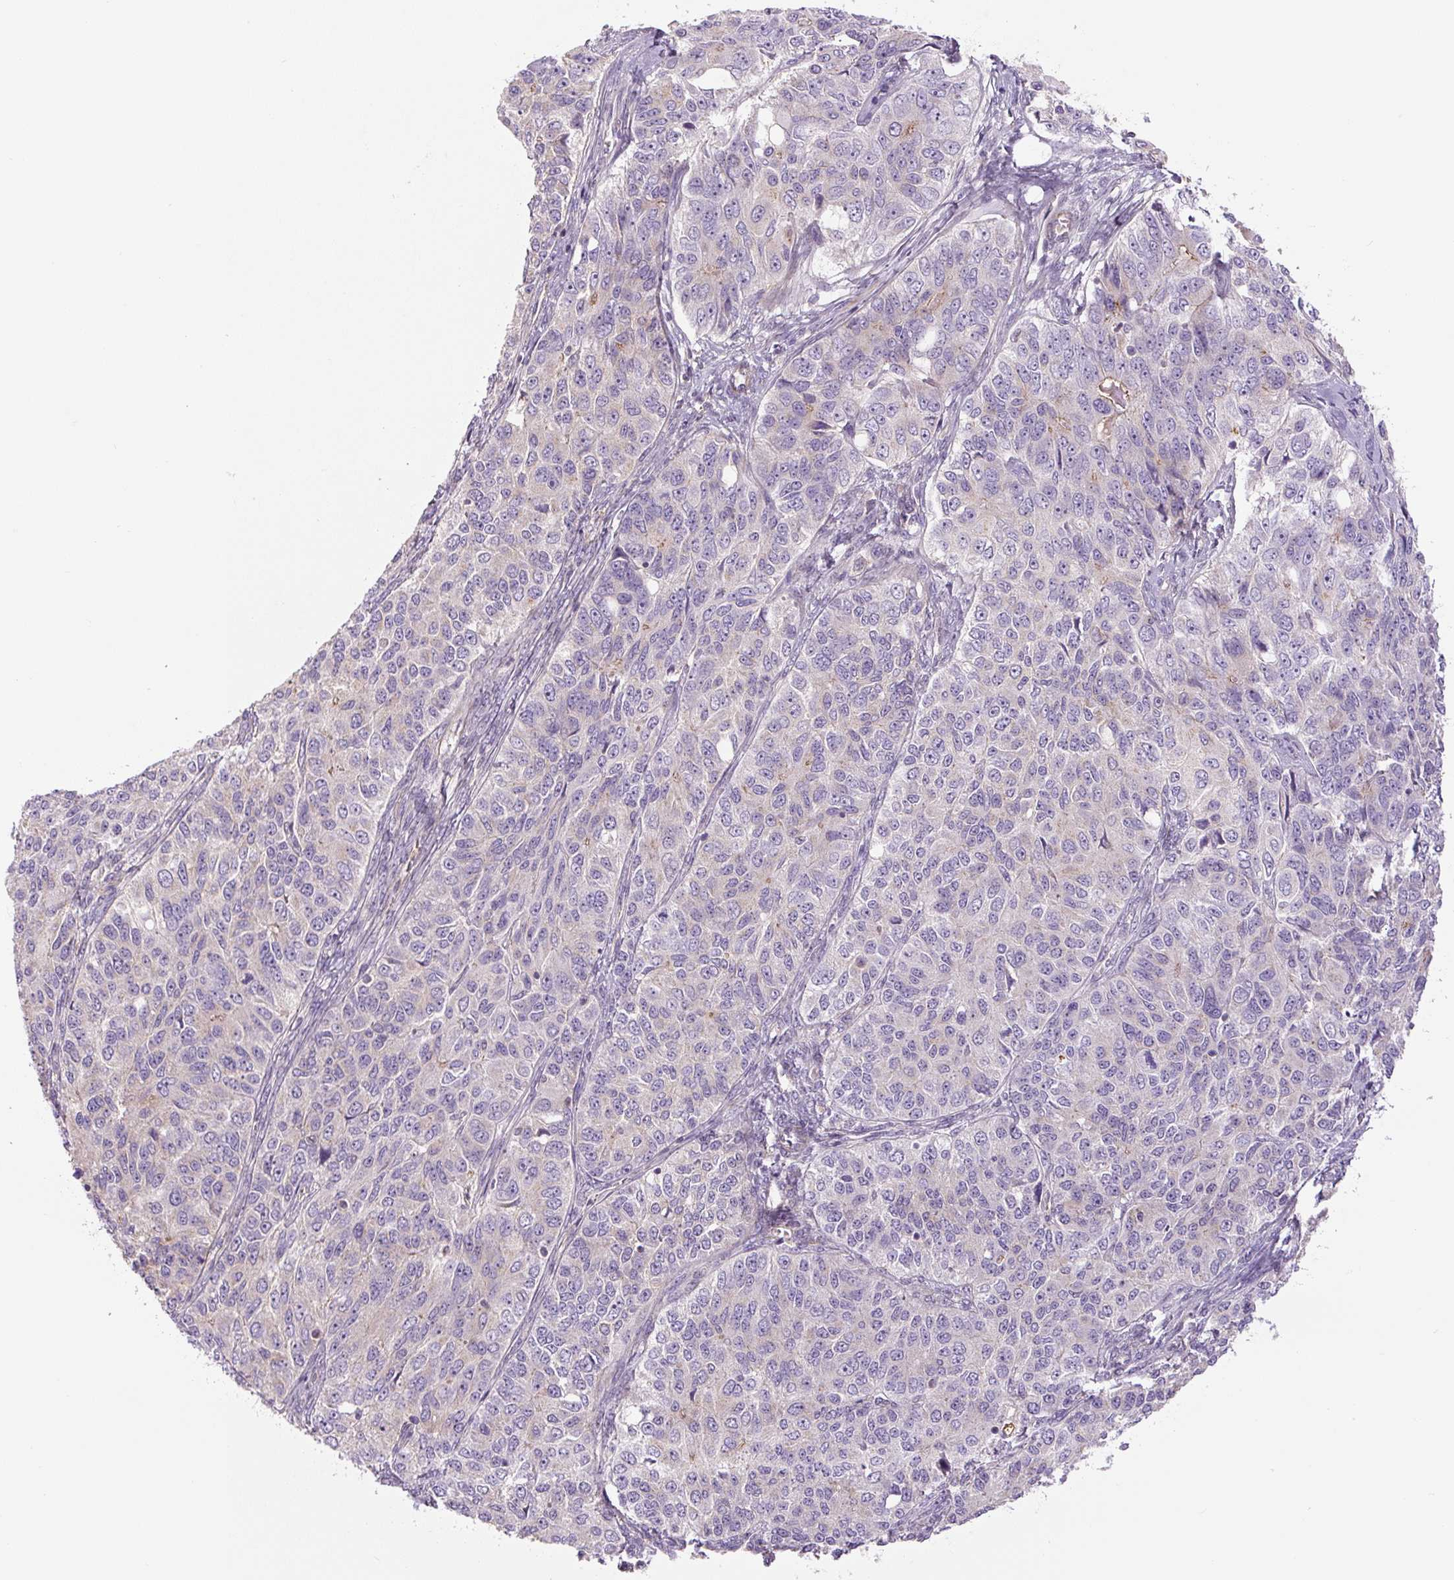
{"staining": {"intensity": "moderate", "quantity": "<25%", "location": "cytoplasmic/membranous"}, "tissue": "ovarian cancer", "cell_type": "Tumor cells", "image_type": "cancer", "snomed": [{"axis": "morphology", "description": "Carcinoma, endometroid"}, {"axis": "topography", "description": "Ovary"}], "caption": "Moderate cytoplasmic/membranous positivity for a protein is appreciated in approximately <25% of tumor cells of ovarian endometroid carcinoma using immunohistochemistry.", "gene": "CCNI2", "patient": {"sex": "female", "age": 51}}